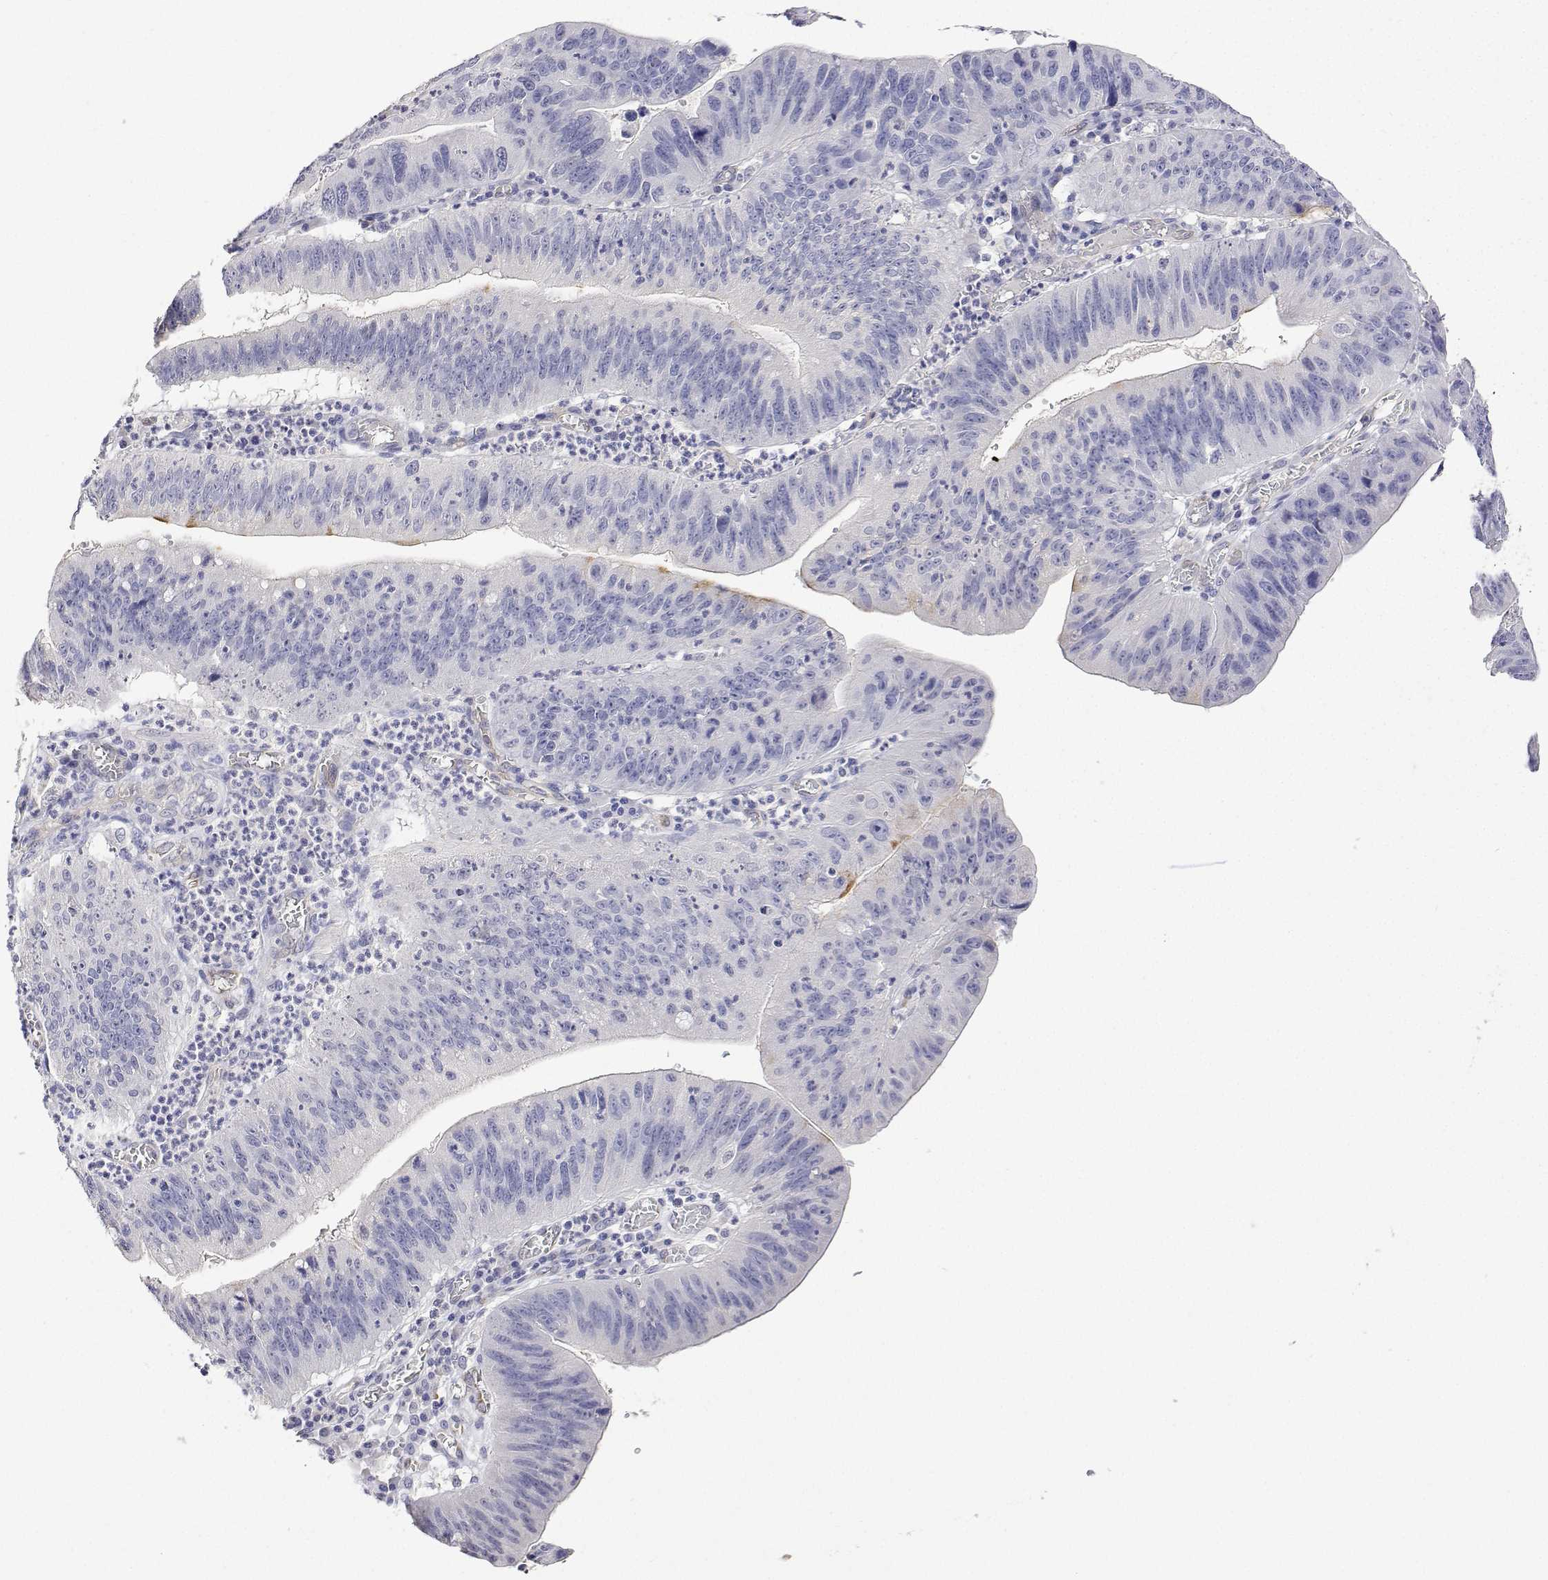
{"staining": {"intensity": "negative", "quantity": "none", "location": "none"}, "tissue": "stomach cancer", "cell_type": "Tumor cells", "image_type": "cancer", "snomed": [{"axis": "morphology", "description": "Adenocarcinoma, NOS"}, {"axis": "topography", "description": "Stomach"}], "caption": "Human stomach cancer stained for a protein using IHC demonstrates no positivity in tumor cells.", "gene": "PLCB1", "patient": {"sex": "male", "age": 59}}